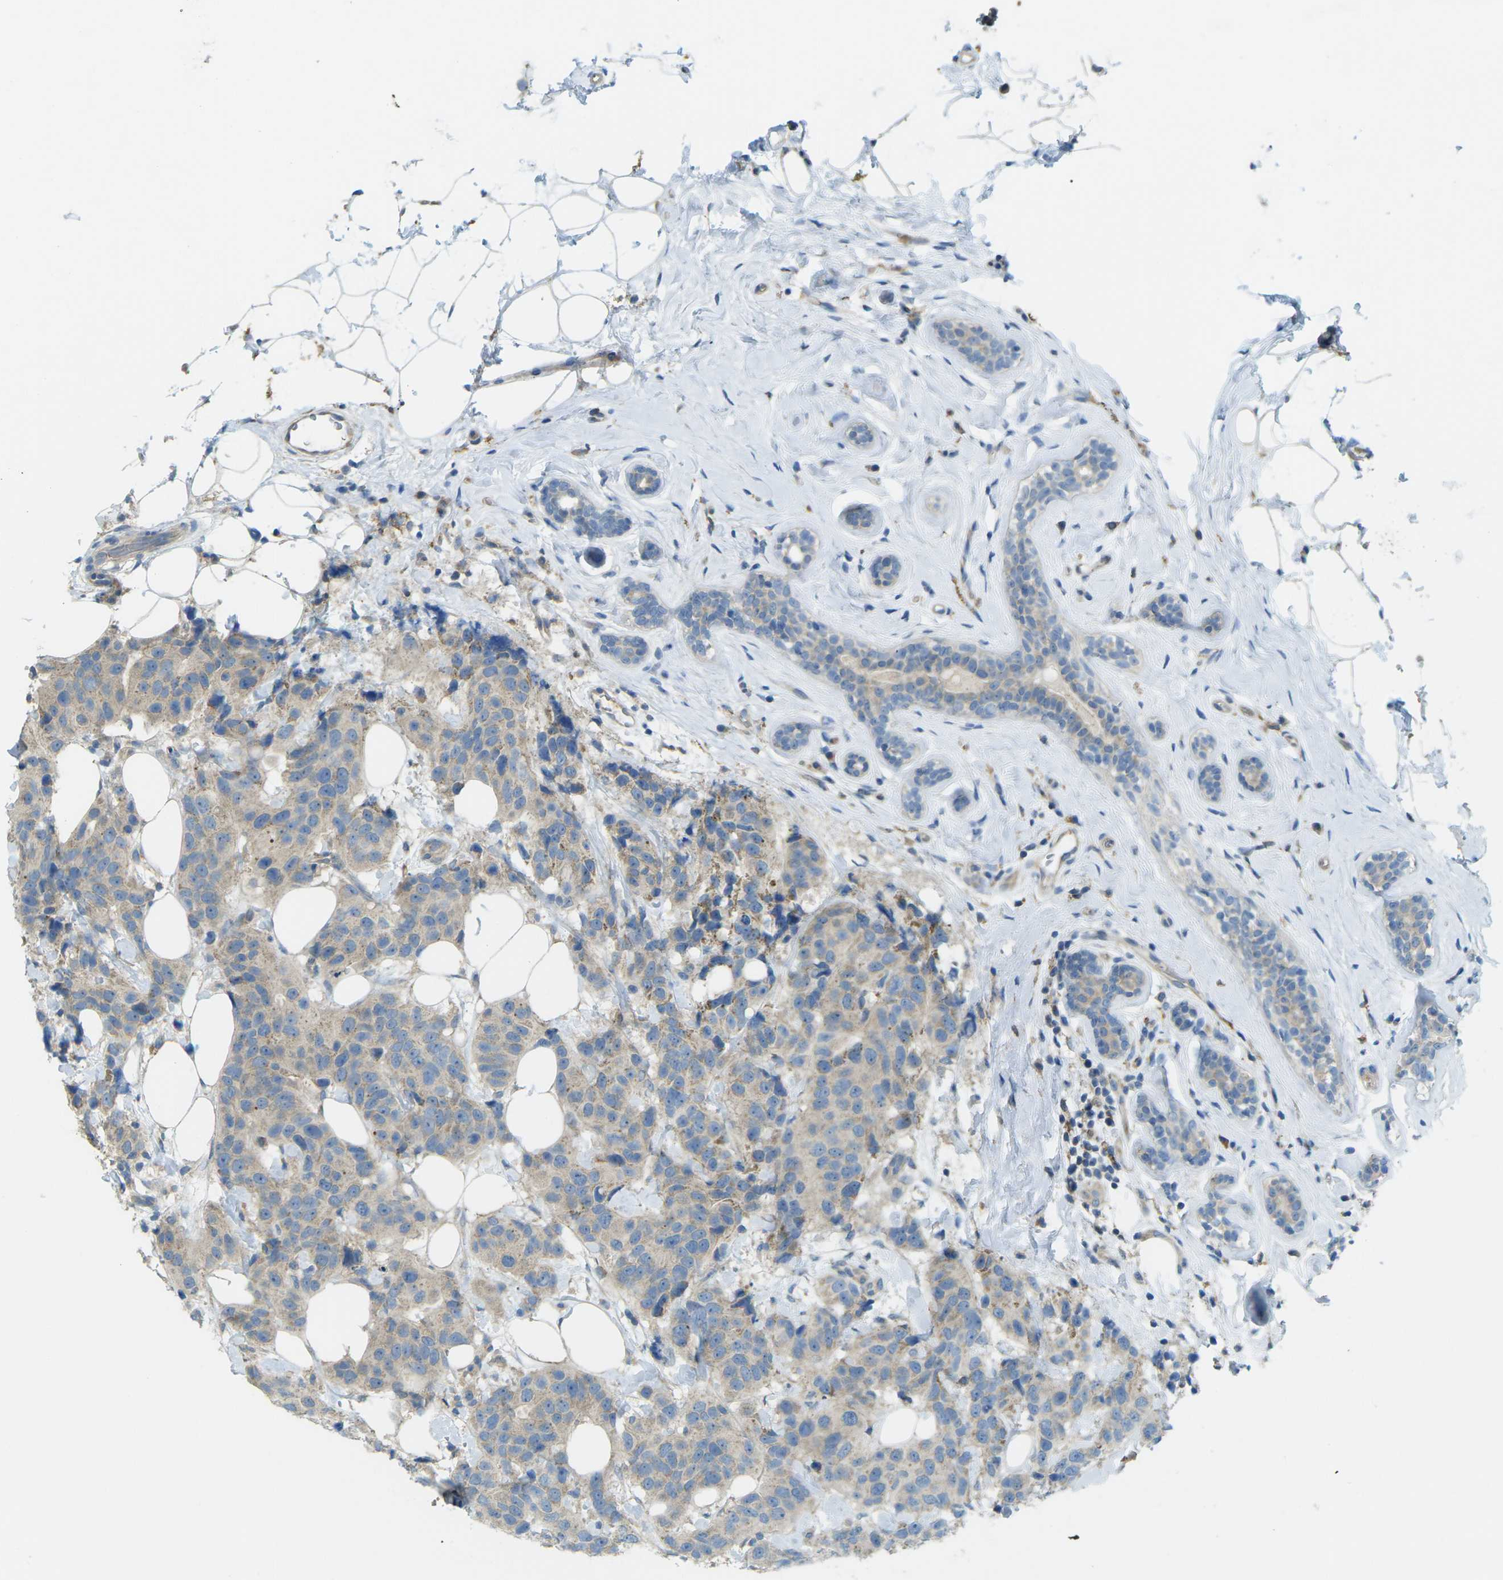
{"staining": {"intensity": "weak", "quantity": ">75%", "location": "cytoplasmic/membranous"}, "tissue": "breast cancer", "cell_type": "Tumor cells", "image_type": "cancer", "snomed": [{"axis": "morphology", "description": "Normal tissue, NOS"}, {"axis": "morphology", "description": "Duct carcinoma"}, {"axis": "topography", "description": "Breast"}], "caption": "A brown stain shows weak cytoplasmic/membranous positivity of a protein in human breast cancer tumor cells.", "gene": "MYLK4", "patient": {"sex": "female", "age": 39}}